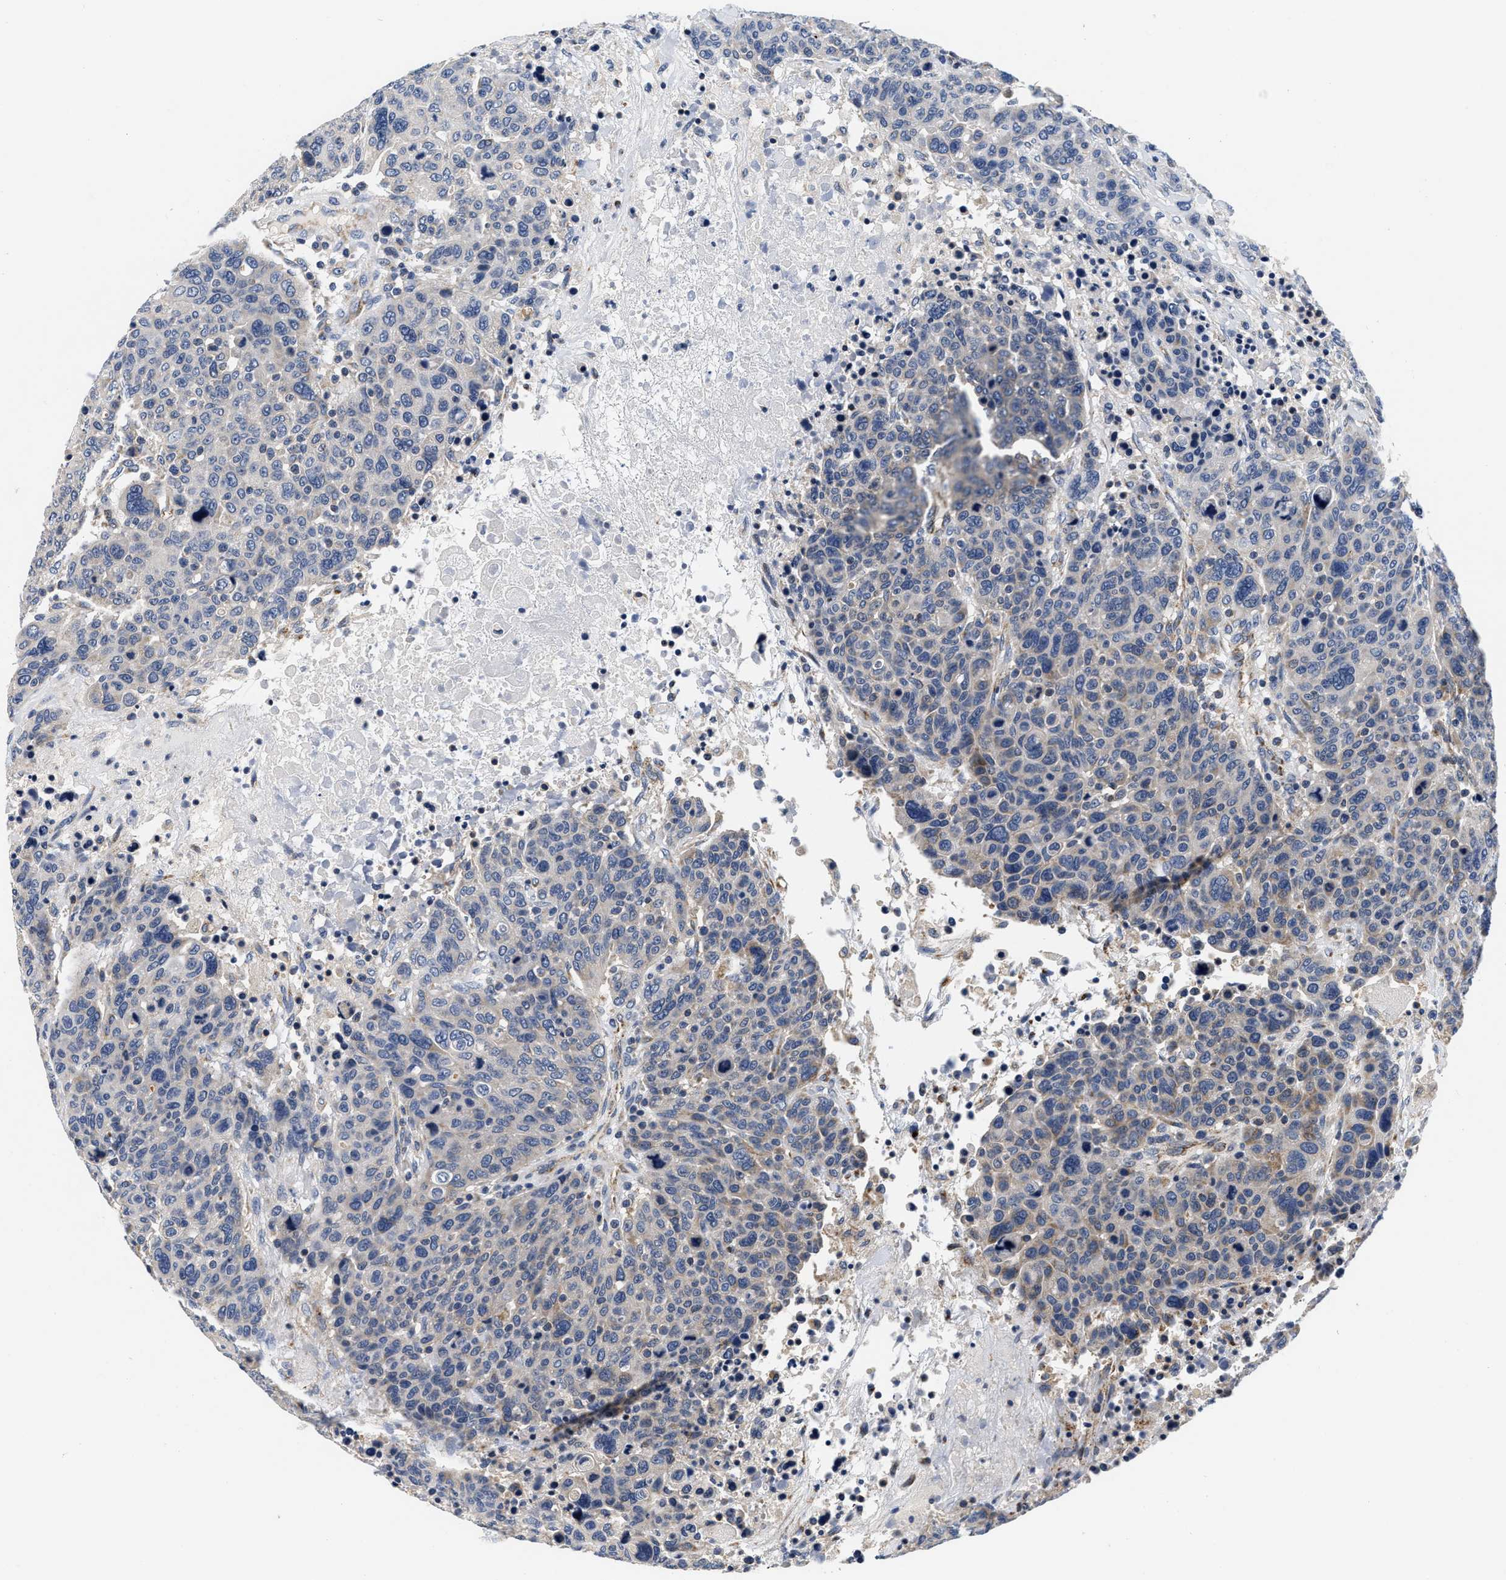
{"staining": {"intensity": "negative", "quantity": "none", "location": "none"}, "tissue": "breast cancer", "cell_type": "Tumor cells", "image_type": "cancer", "snomed": [{"axis": "morphology", "description": "Duct carcinoma"}, {"axis": "topography", "description": "Breast"}], "caption": "Immunohistochemistry photomicrograph of breast cancer (invasive ductal carcinoma) stained for a protein (brown), which exhibits no positivity in tumor cells.", "gene": "PDP1", "patient": {"sex": "female", "age": 37}}